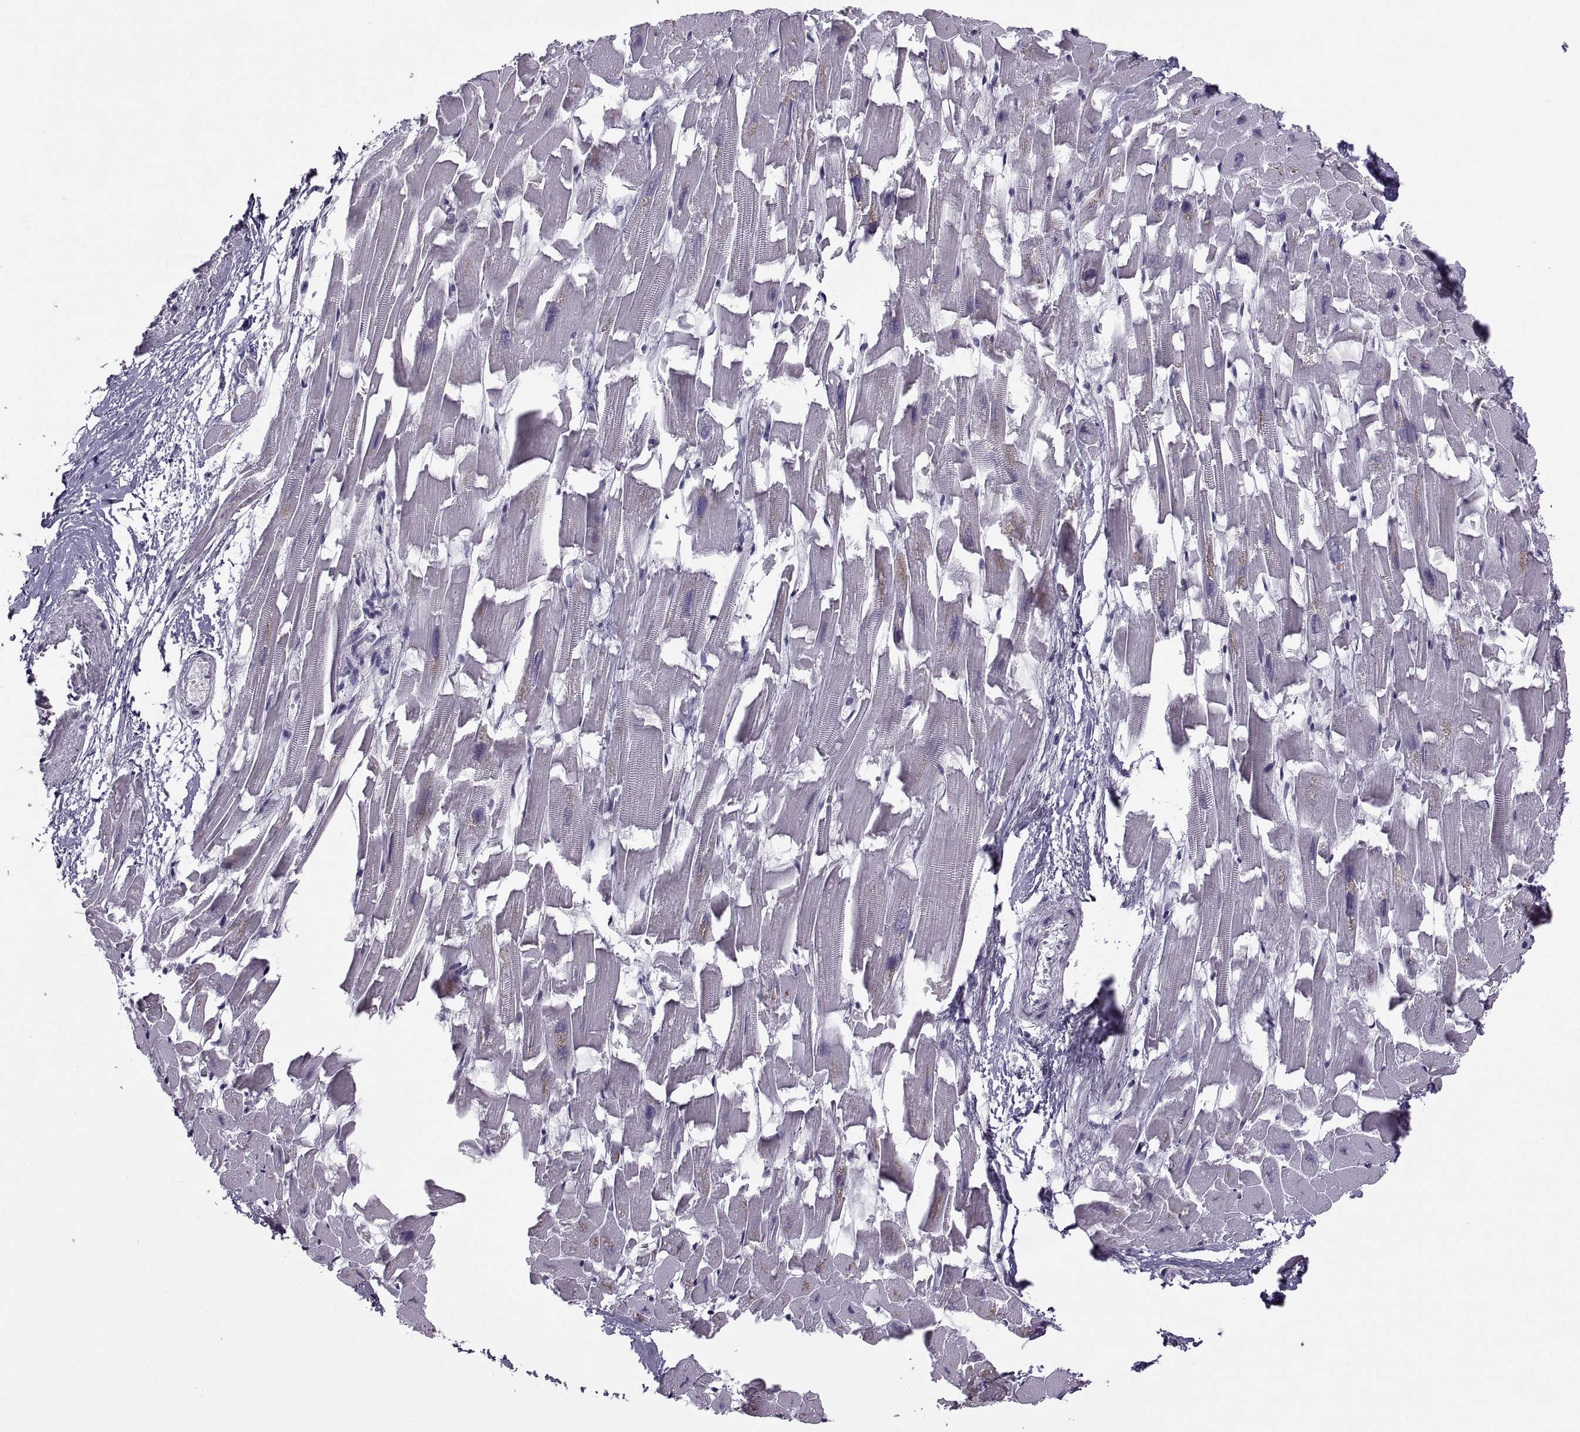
{"staining": {"intensity": "negative", "quantity": "none", "location": "none"}, "tissue": "heart muscle", "cell_type": "Cardiomyocytes", "image_type": "normal", "snomed": [{"axis": "morphology", "description": "Normal tissue, NOS"}, {"axis": "topography", "description": "Heart"}], "caption": "Immunohistochemistry (IHC) photomicrograph of benign heart muscle: human heart muscle stained with DAB demonstrates no significant protein staining in cardiomyocytes.", "gene": "TBC1D3B", "patient": {"sex": "female", "age": 64}}